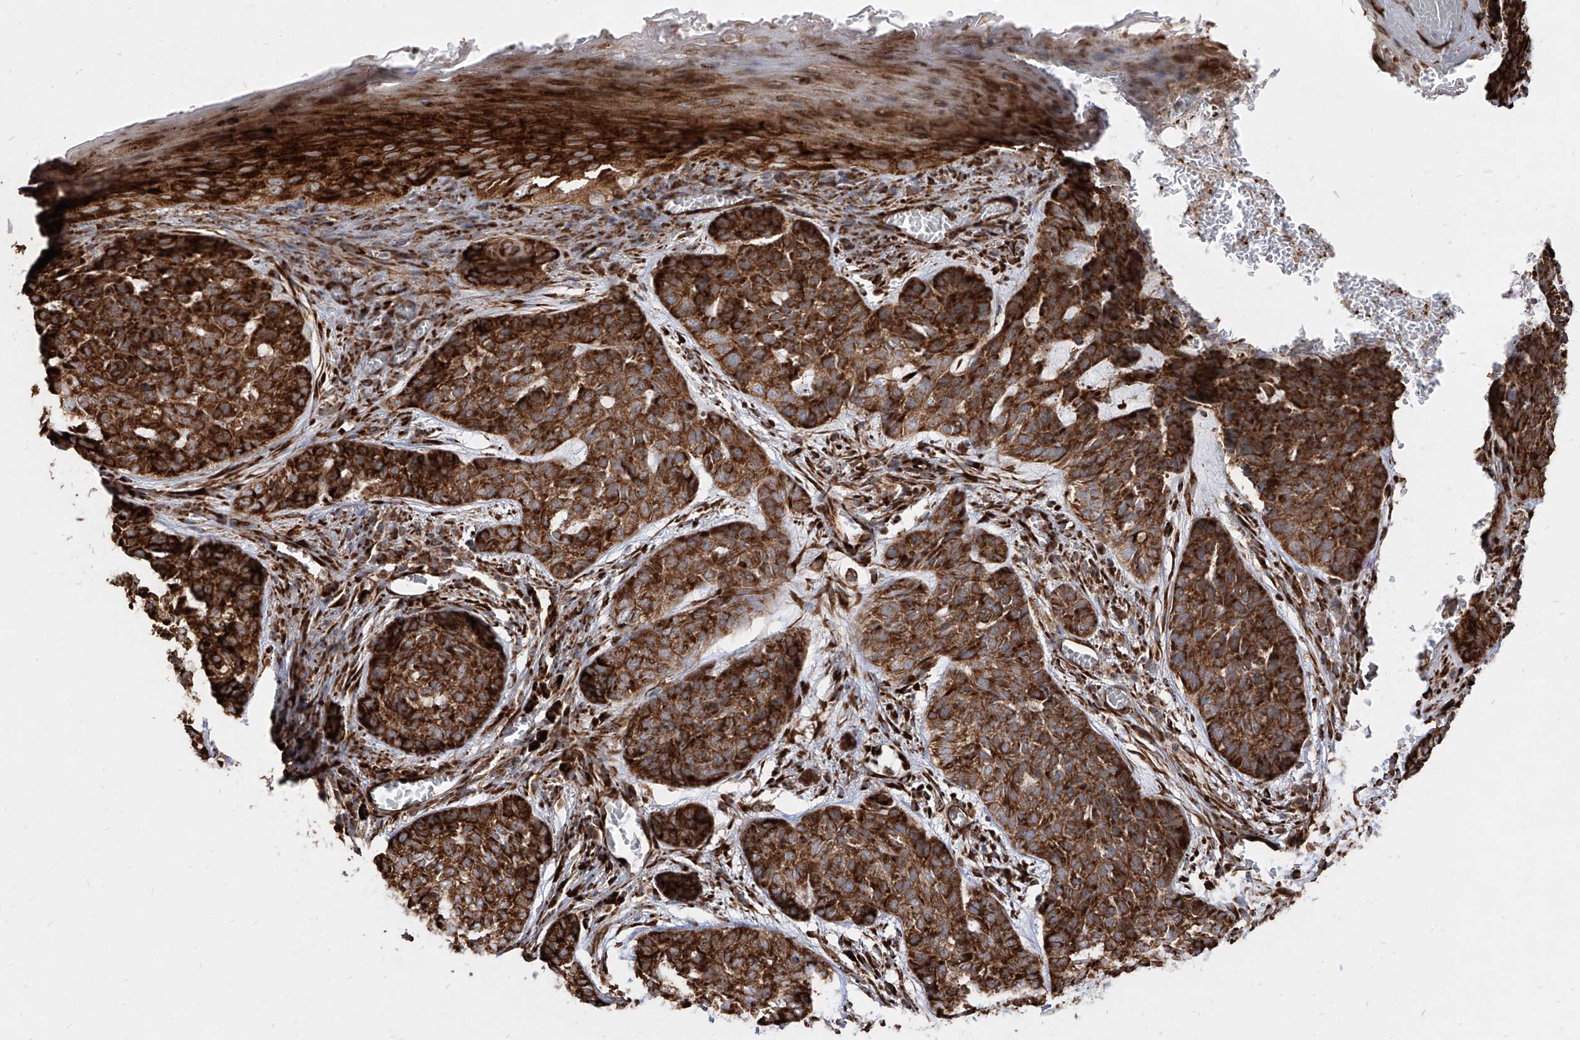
{"staining": {"intensity": "strong", "quantity": ">75%", "location": "cytoplasmic/membranous"}, "tissue": "skin cancer", "cell_type": "Tumor cells", "image_type": "cancer", "snomed": [{"axis": "morphology", "description": "Basal cell carcinoma"}, {"axis": "topography", "description": "Skin"}], "caption": "About >75% of tumor cells in skin cancer (basal cell carcinoma) demonstrate strong cytoplasmic/membranous protein staining as visualized by brown immunohistochemical staining.", "gene": "RPS25", "patient": {"sex": "female", "age": 64}}